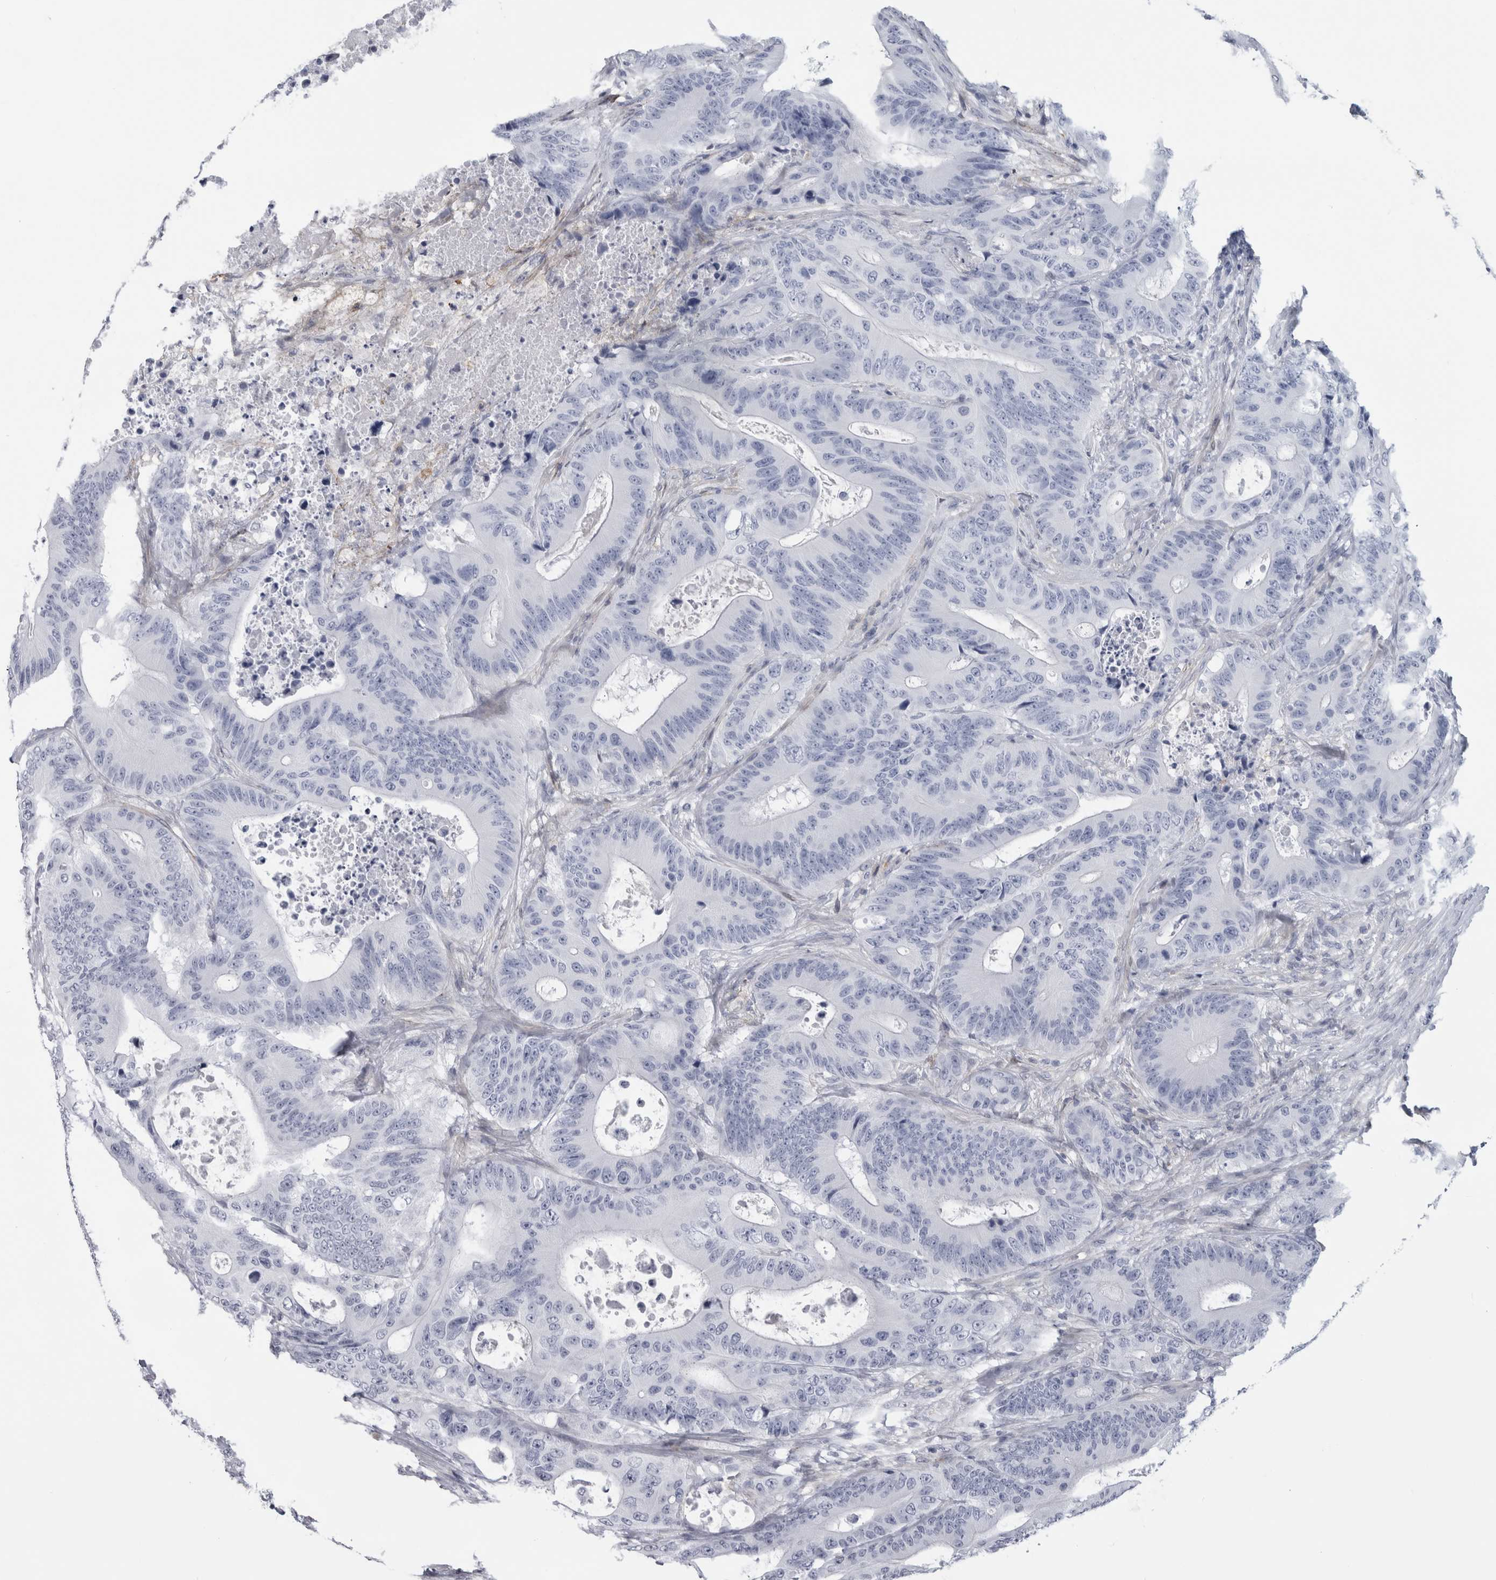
{"staining": {"intensity": "negative", "quantity": "none", "location": "none"}, "tissue": "colorectal cancer", "cell_type": "Tumor cells", "image_type": "cancer", "snomed": [{"axis": "morphology", "description": "Adenocarcinoma, NOS"}, {"axis": "topography", "description": "Colon"}], "caption": "Tumor cells are negative for brown protein staining in colorectal adenocarcinoma.", "gene": "DNAJC24", "patient": {"sex": "male", "age": 83}}